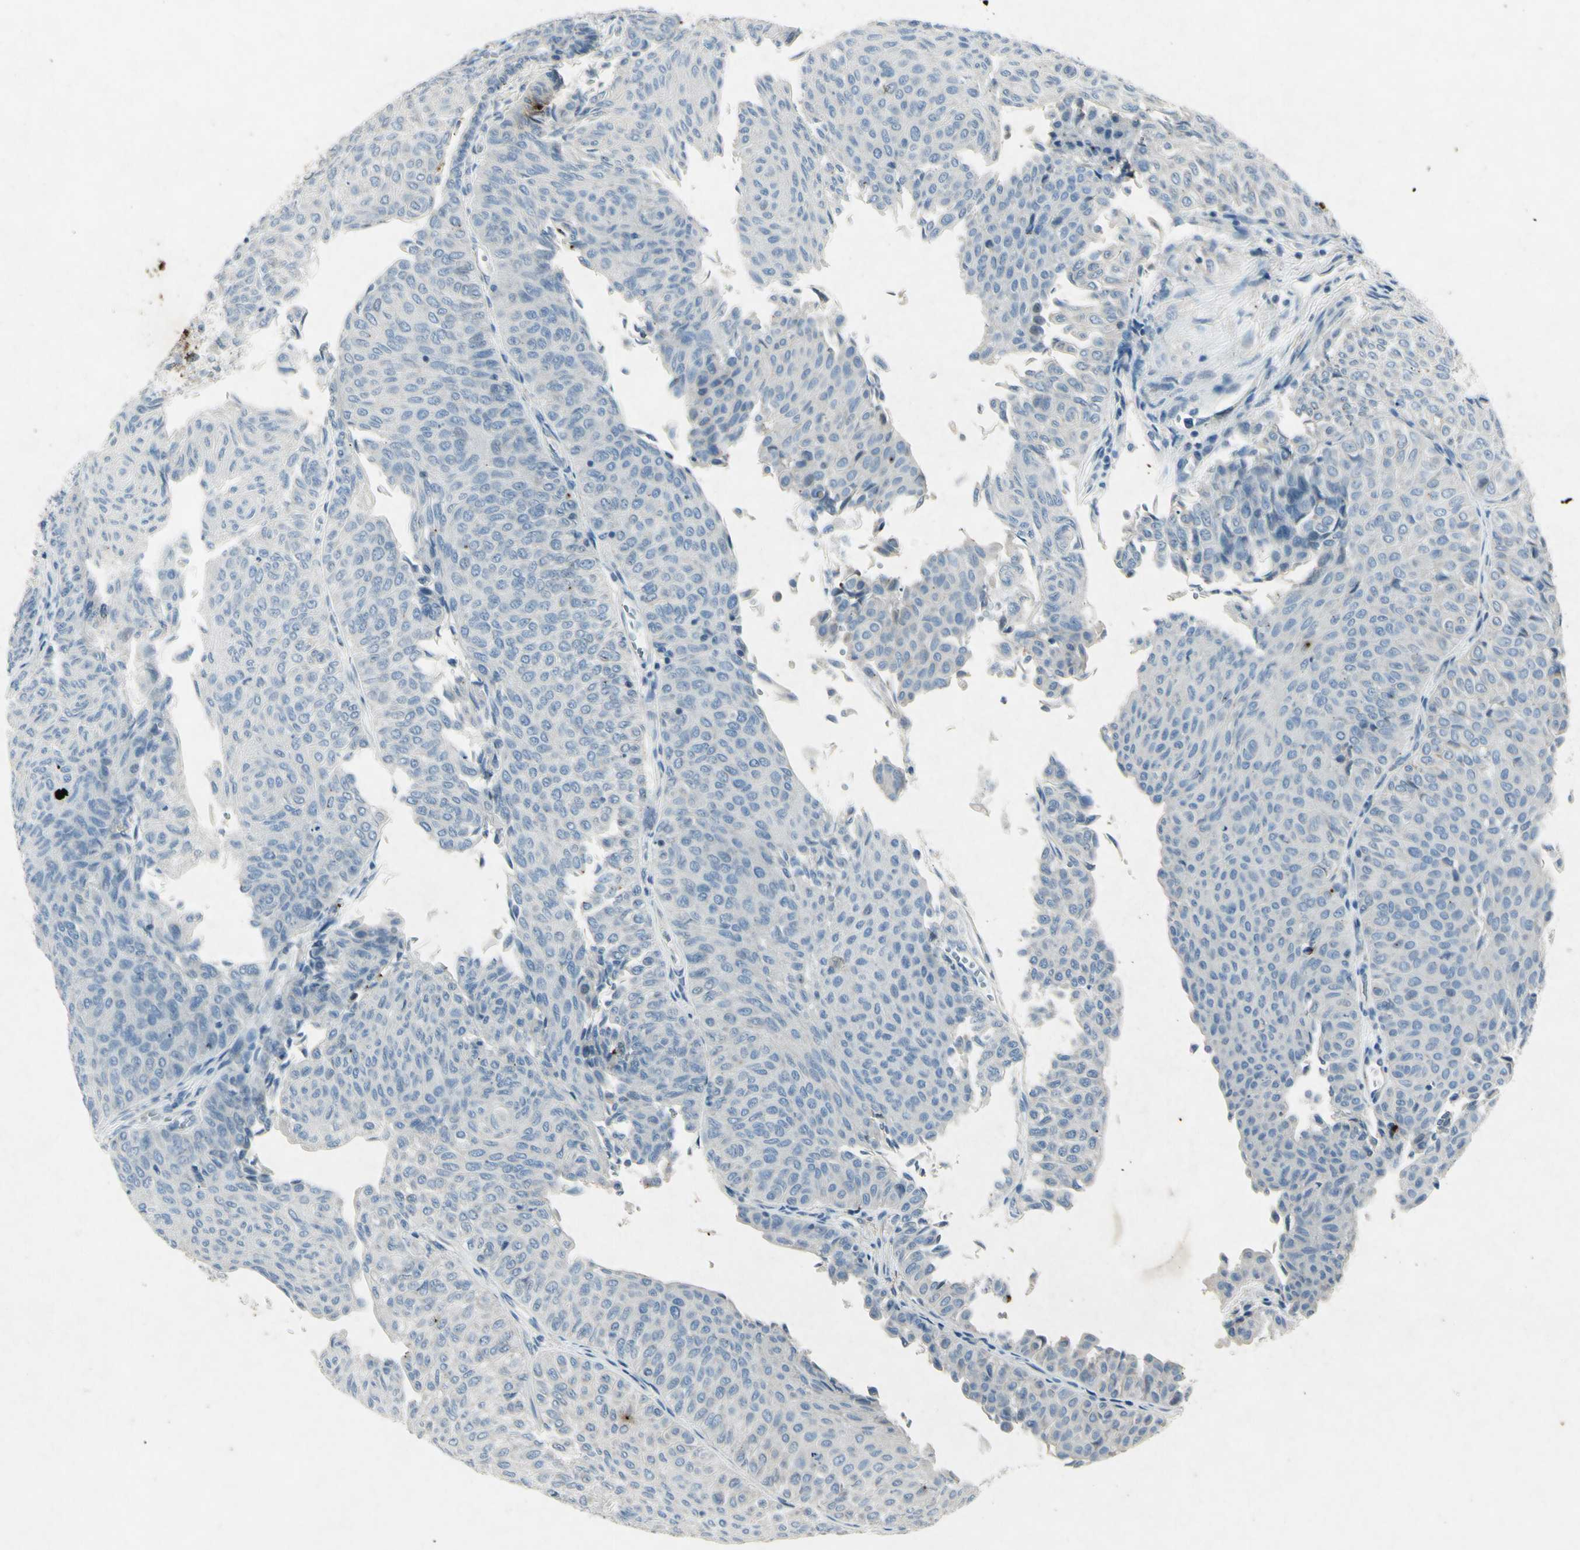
{"staining": {"intensity": "negative", "quantity": "none", "location": "none"}, "tissue": "urothelial cancer", "cell_type": "Tumor cells", "image_type": "cancer", "snomed": [{"axis": "morphology", "description": "Urothelial carcinoma, Low grade"}, {"axis": "topography", "description": "Urinary bladder"}], "caption": "Urothelial cancer was stained to show a protein in brown. There is no significant expression in tumor cells.", "gene": "SNAP91", "patient": {"sex": "male", "age": 78}}